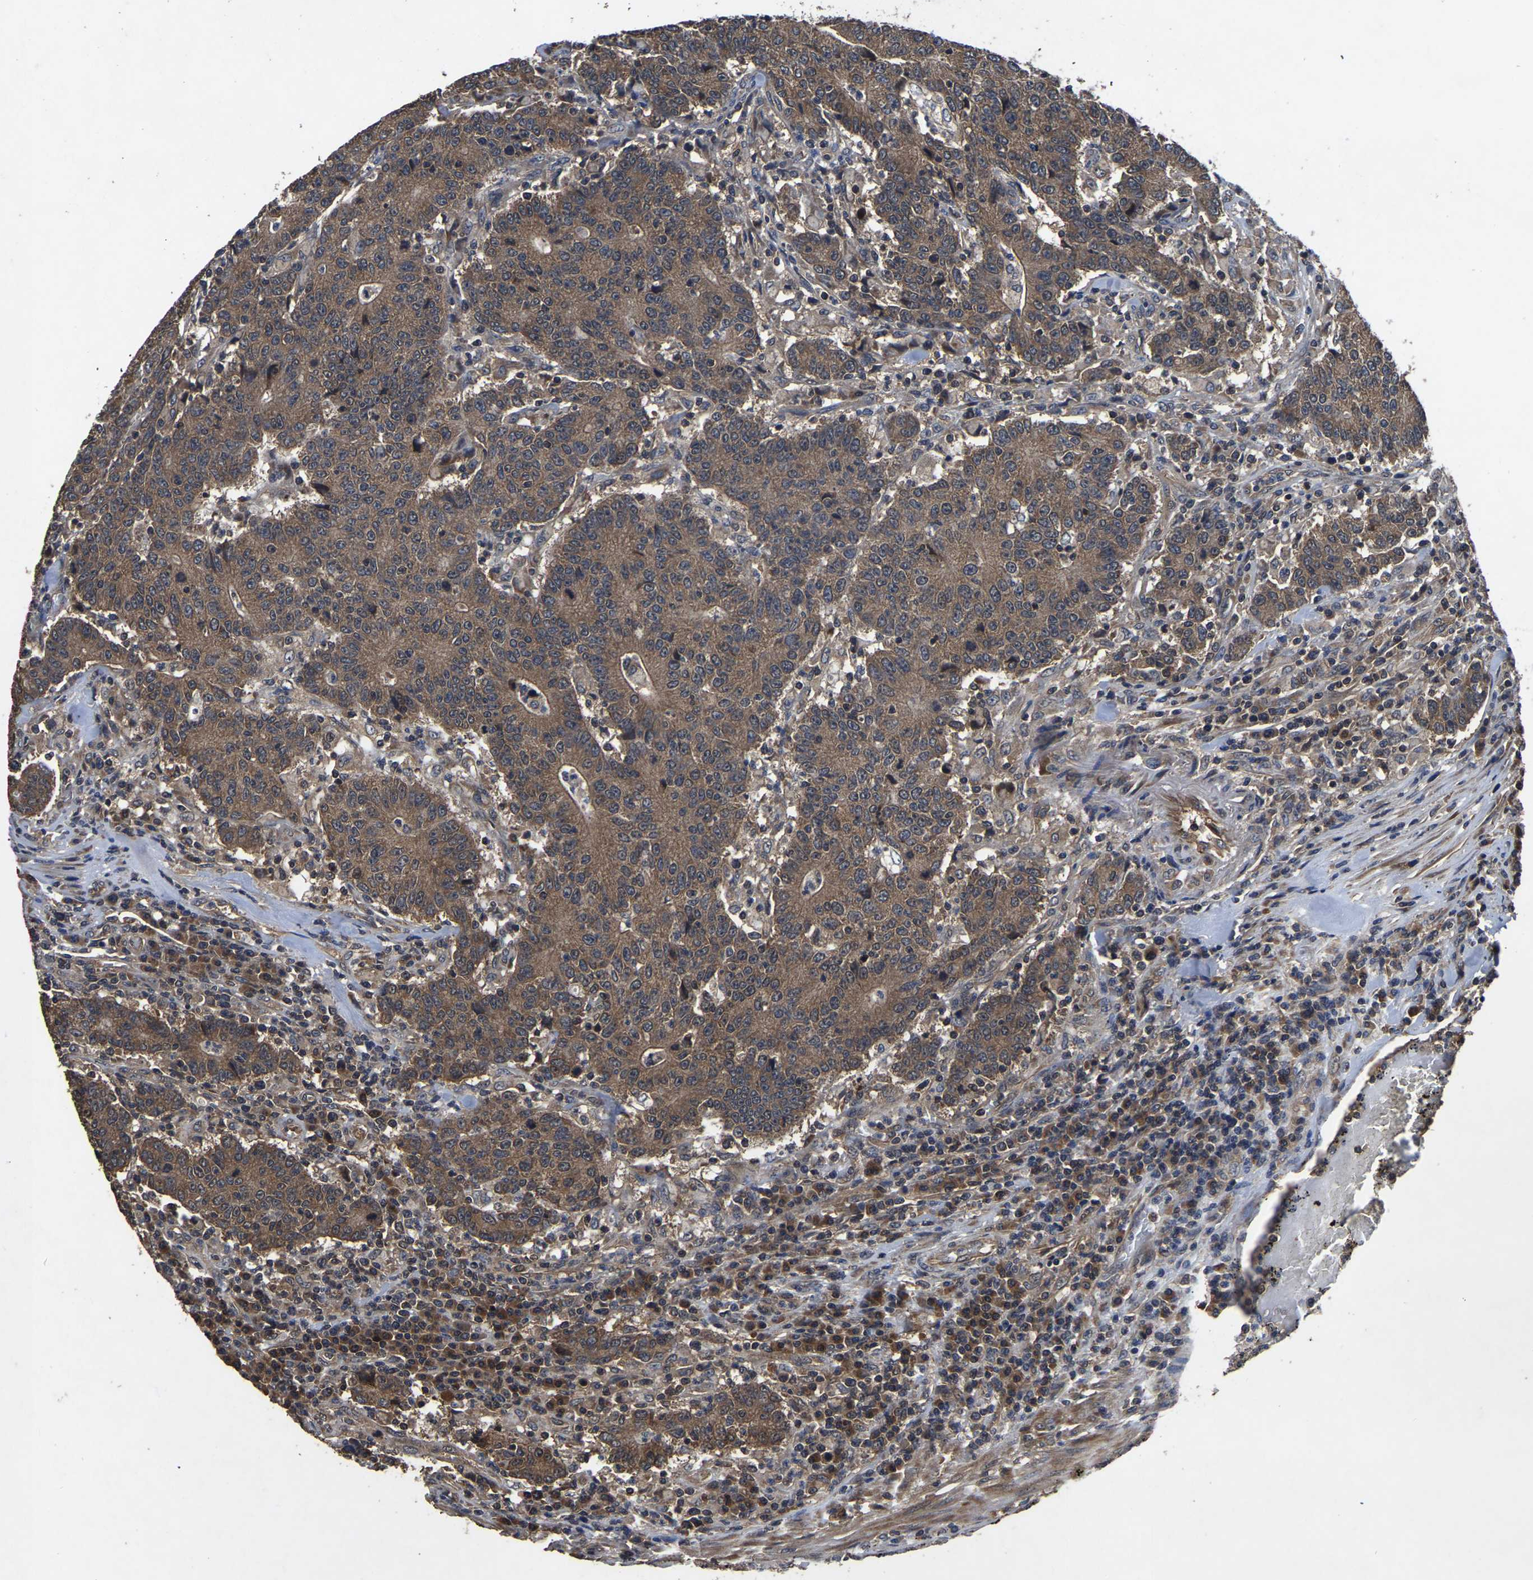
{"staining": {"intensity": "moderate", "quantity": ">75%", "location": "cytoplasmic/membranous"}, "tissue": "colorectal cancer", "cell_type": "Tumor cells", "image_type": "cancer", "snomed": [{"axis": "morphology", "description": "Normal tissue, NOS"}, {"axis": "morphology", "description": "Adenocarcinoma, NOS"}, {"axis": "topography", "description": "Colon"}], "caption": "This is an image of IHC staining of colorectal adenocarcinoma, which shows moderate expression in the cytoplasmic/membranous of tumor cells.", "gene": "CRYZL1", "patient": {"sex": "female", "age": 75}}